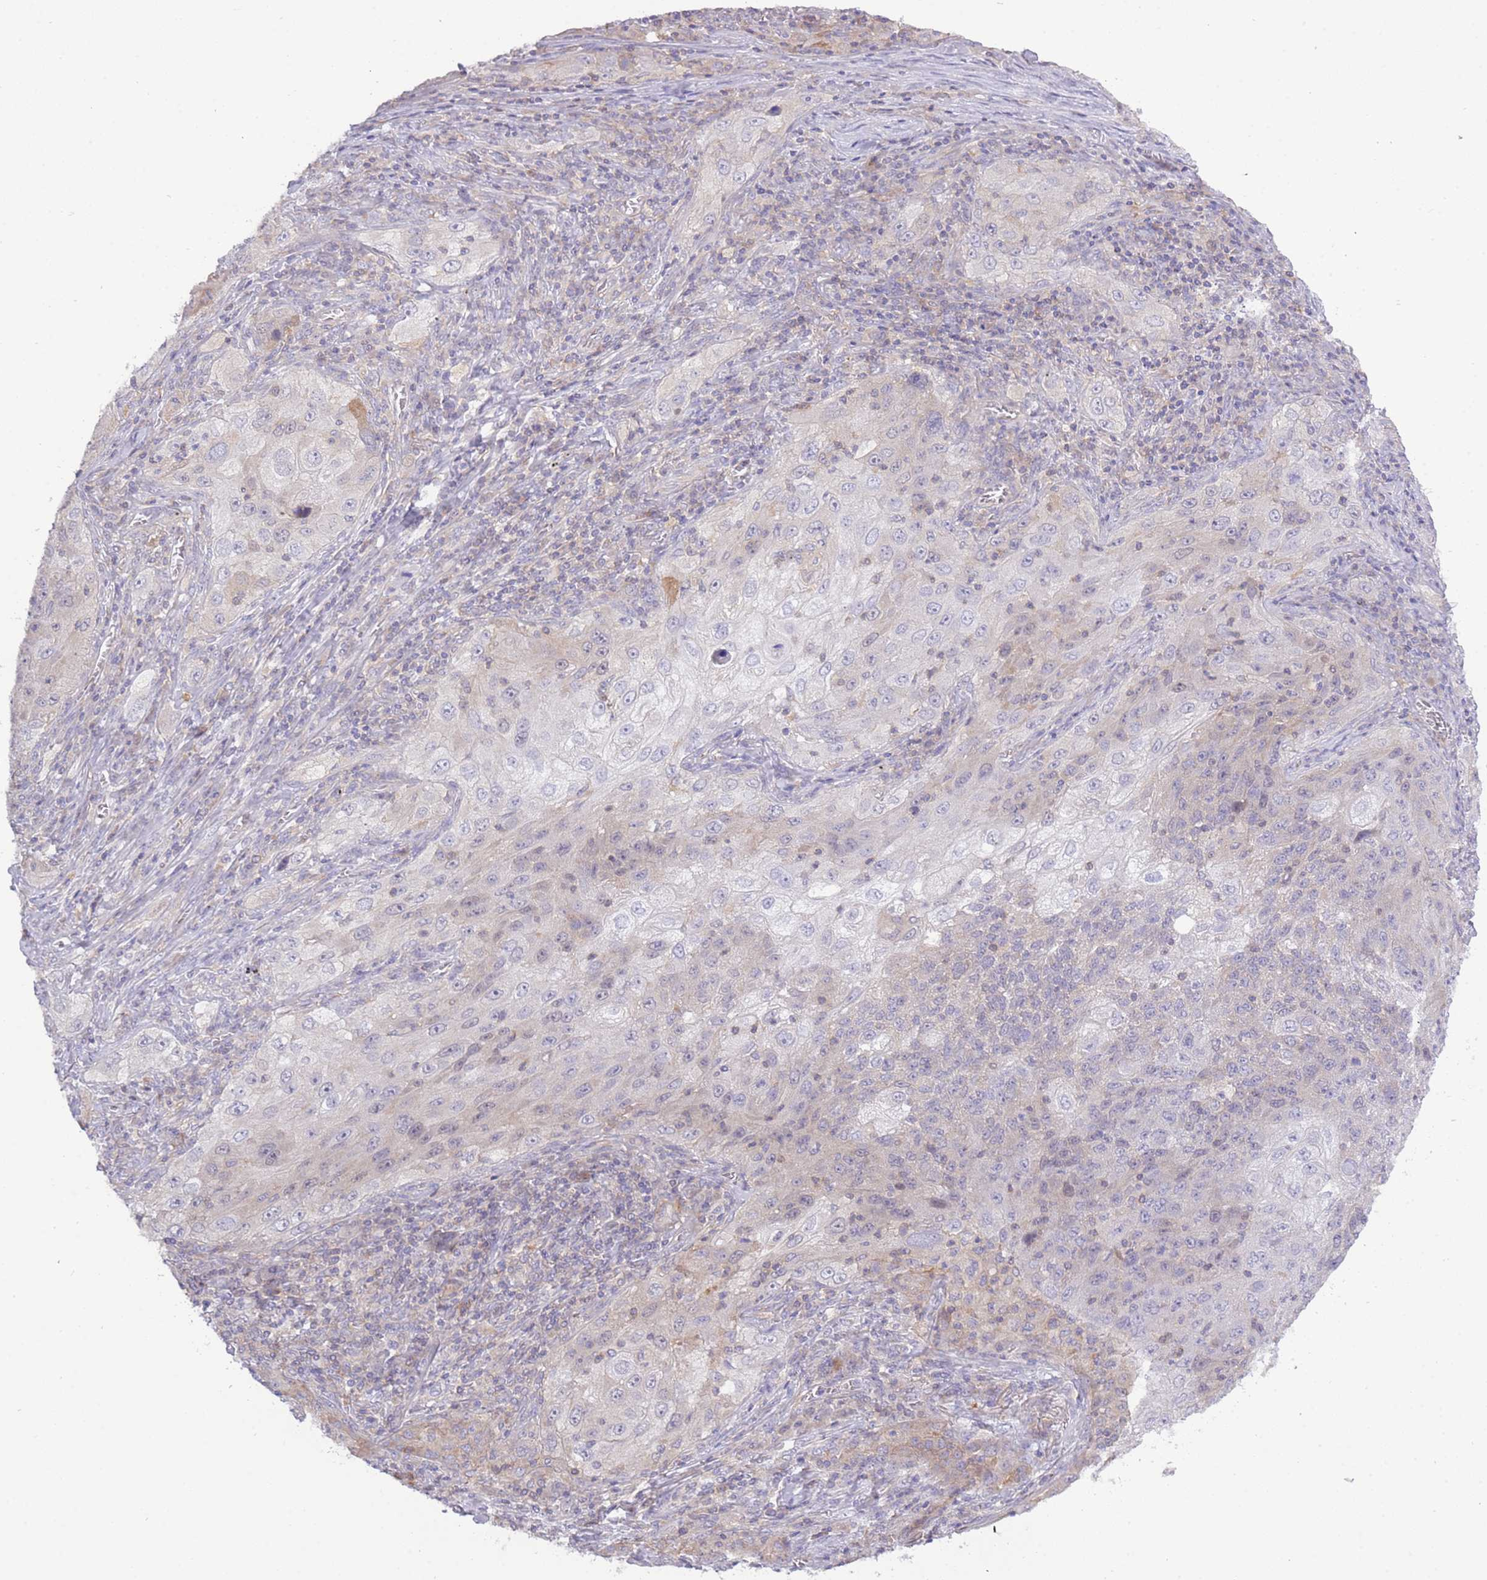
{"staining": {"intensity": "weak", "quantity": "<25%", "location": "cytoplasmic/membranous"}, "tissue": "lung cancer", "cell_type": "Tumor cells", "image_type": "cancer", "snomed": [{"axis": "morphology", "description": "Squamous cell carcinoma, NOS"}, {"axis": "topography", "description": "Lung"}], "caption": "IHC of lung squamous cell carcinoma displays no expression in tumor cells.", "gene": "STIP1", "patient": {"sex": "female", "age": 69}}